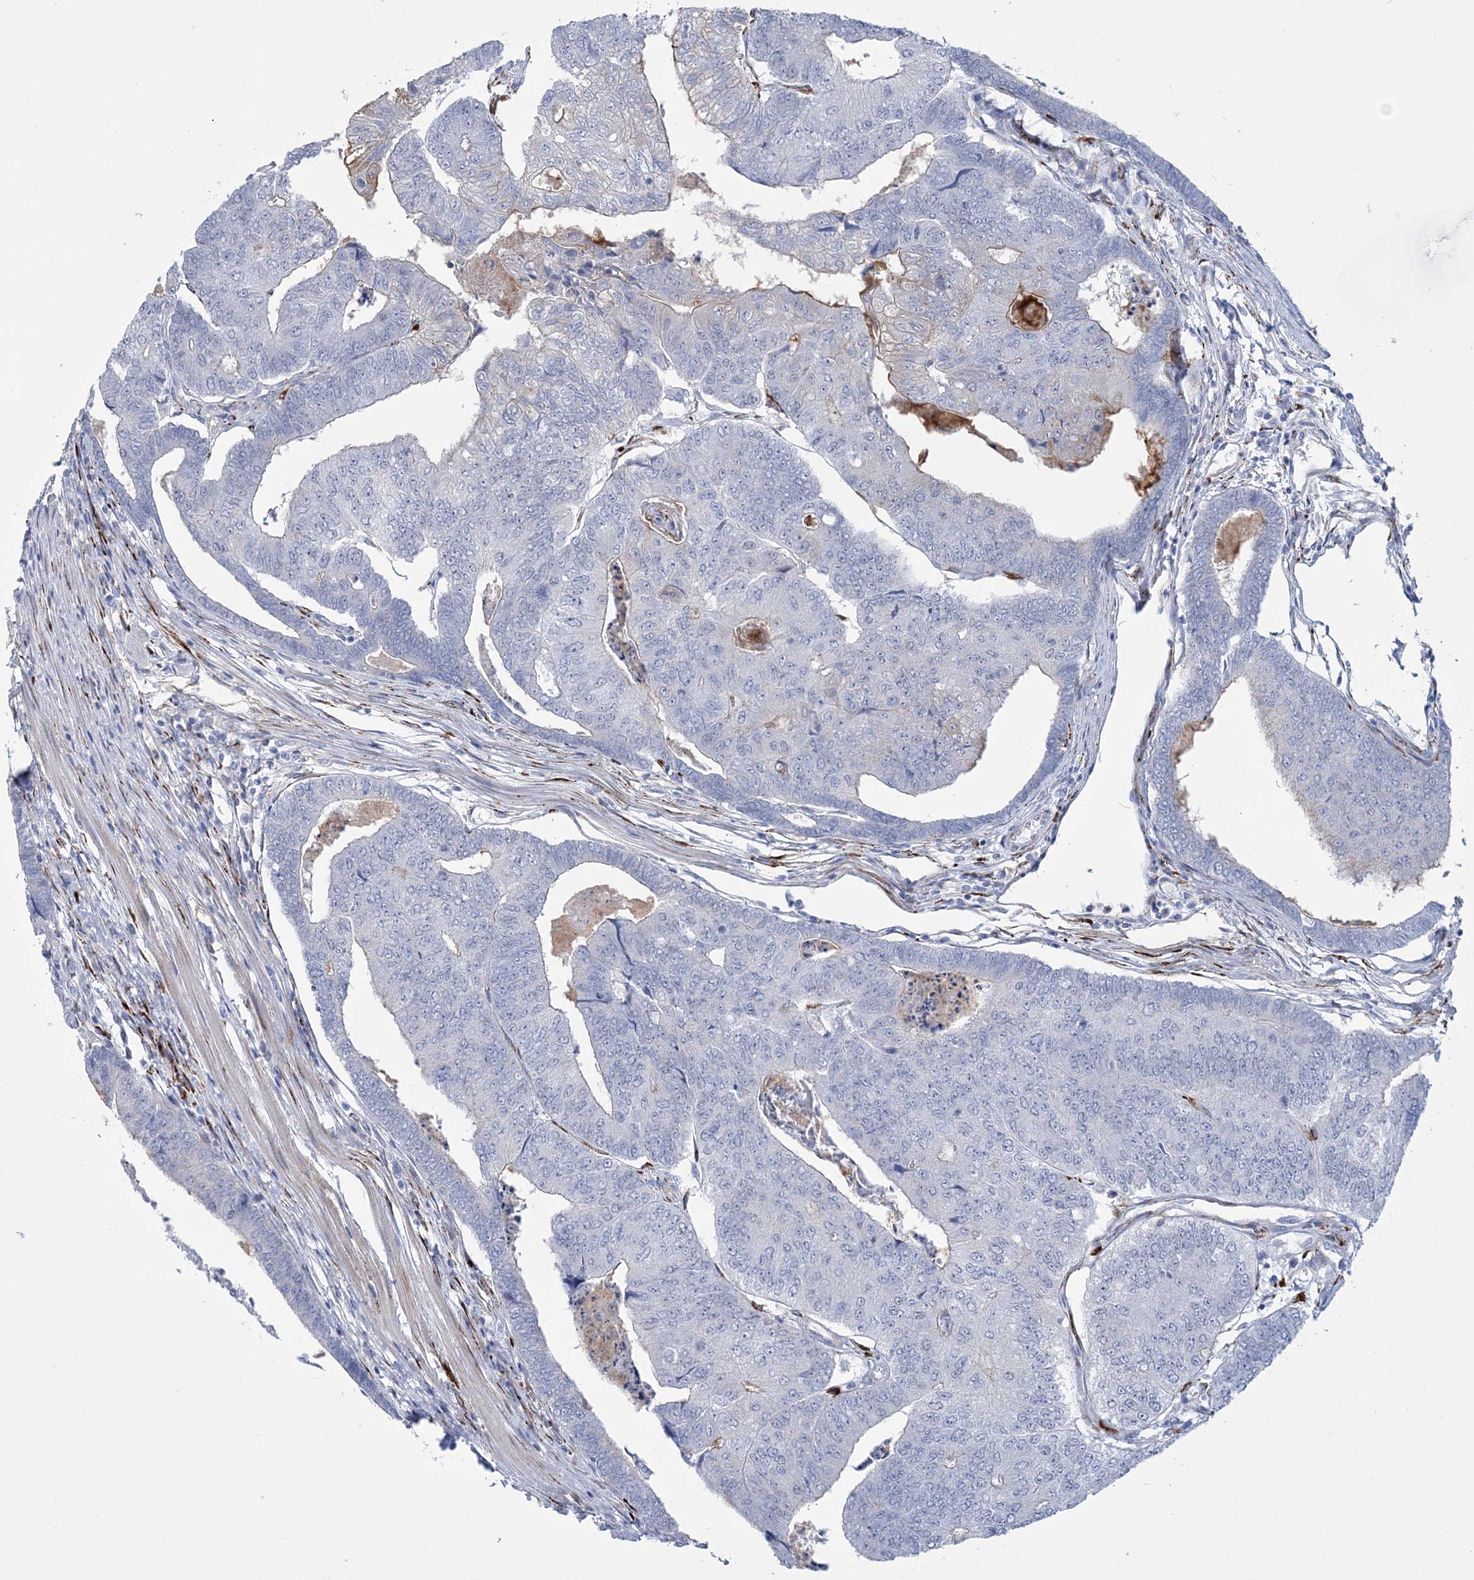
{"staining": {"intensity": "negative", "quantity": "none", "location": "none"}, "tissue": "colorectal cancer", "cell_type": "Tumor cells", "image_type": "cancer", "snomed": [{"axis": "morphology", "description": "Adenocarcinoma, NOS"}, {"axis": "topography", "description": "Colon"}], "caption": "The micrograph displays no staining of tumor cells in colorectal cancer (adenocarcinoma). (Stains: DAB (3,3'-diaminobenzidine) immunohistochemistry (IHC) with hematoxylin counter stain, Microscopy: brightfield microscopy at high magnification).", "gene": "RAB11FIP5", "patient": {"sex": "female", "age": 67}}